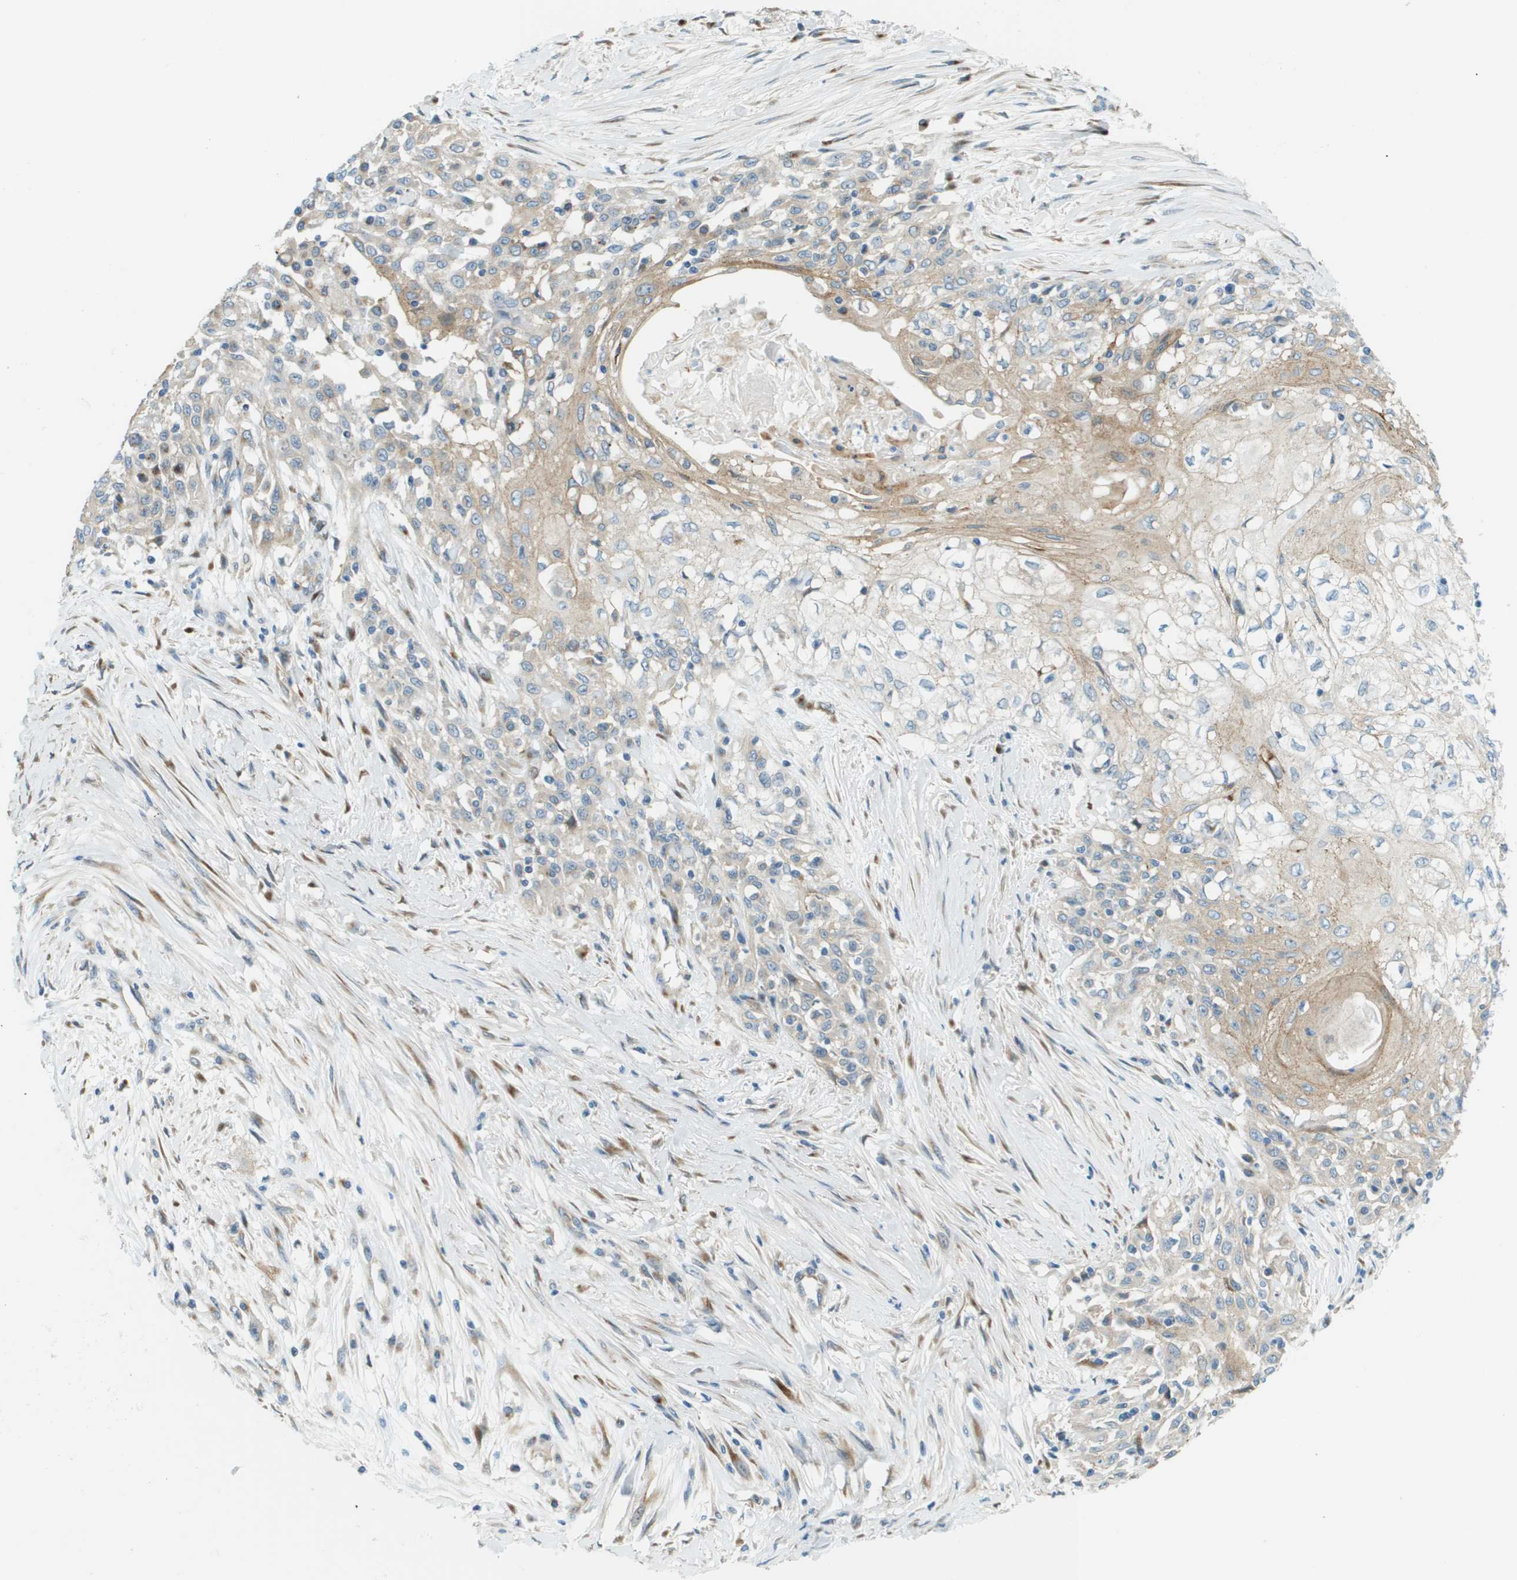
{"staining": {"intensity": "negative", "quantity": "none", "location": "none"}, "tissue": "skin cancer", "cell_type": "Tumor cells", "image_type": "cancer", "snomed": [{"axis": "morphology", "description": "Squamous cell carcinoma, NOS"}, {"axis": "morphology", "description": "Squamous cell carcinoma, metastatic, NOS"}, {"axis": "topography", "description": "Skin"}, {"axis": "topography", "description": "Lymph node"}], "caption": "Human metastatic squamous cell carcinoma (skin) stained for a protein using immunohistochemistry reveals no positivity in tumor cells.", "gene": "ACBD3", "patient": {"sex": "male", "age": 75}}